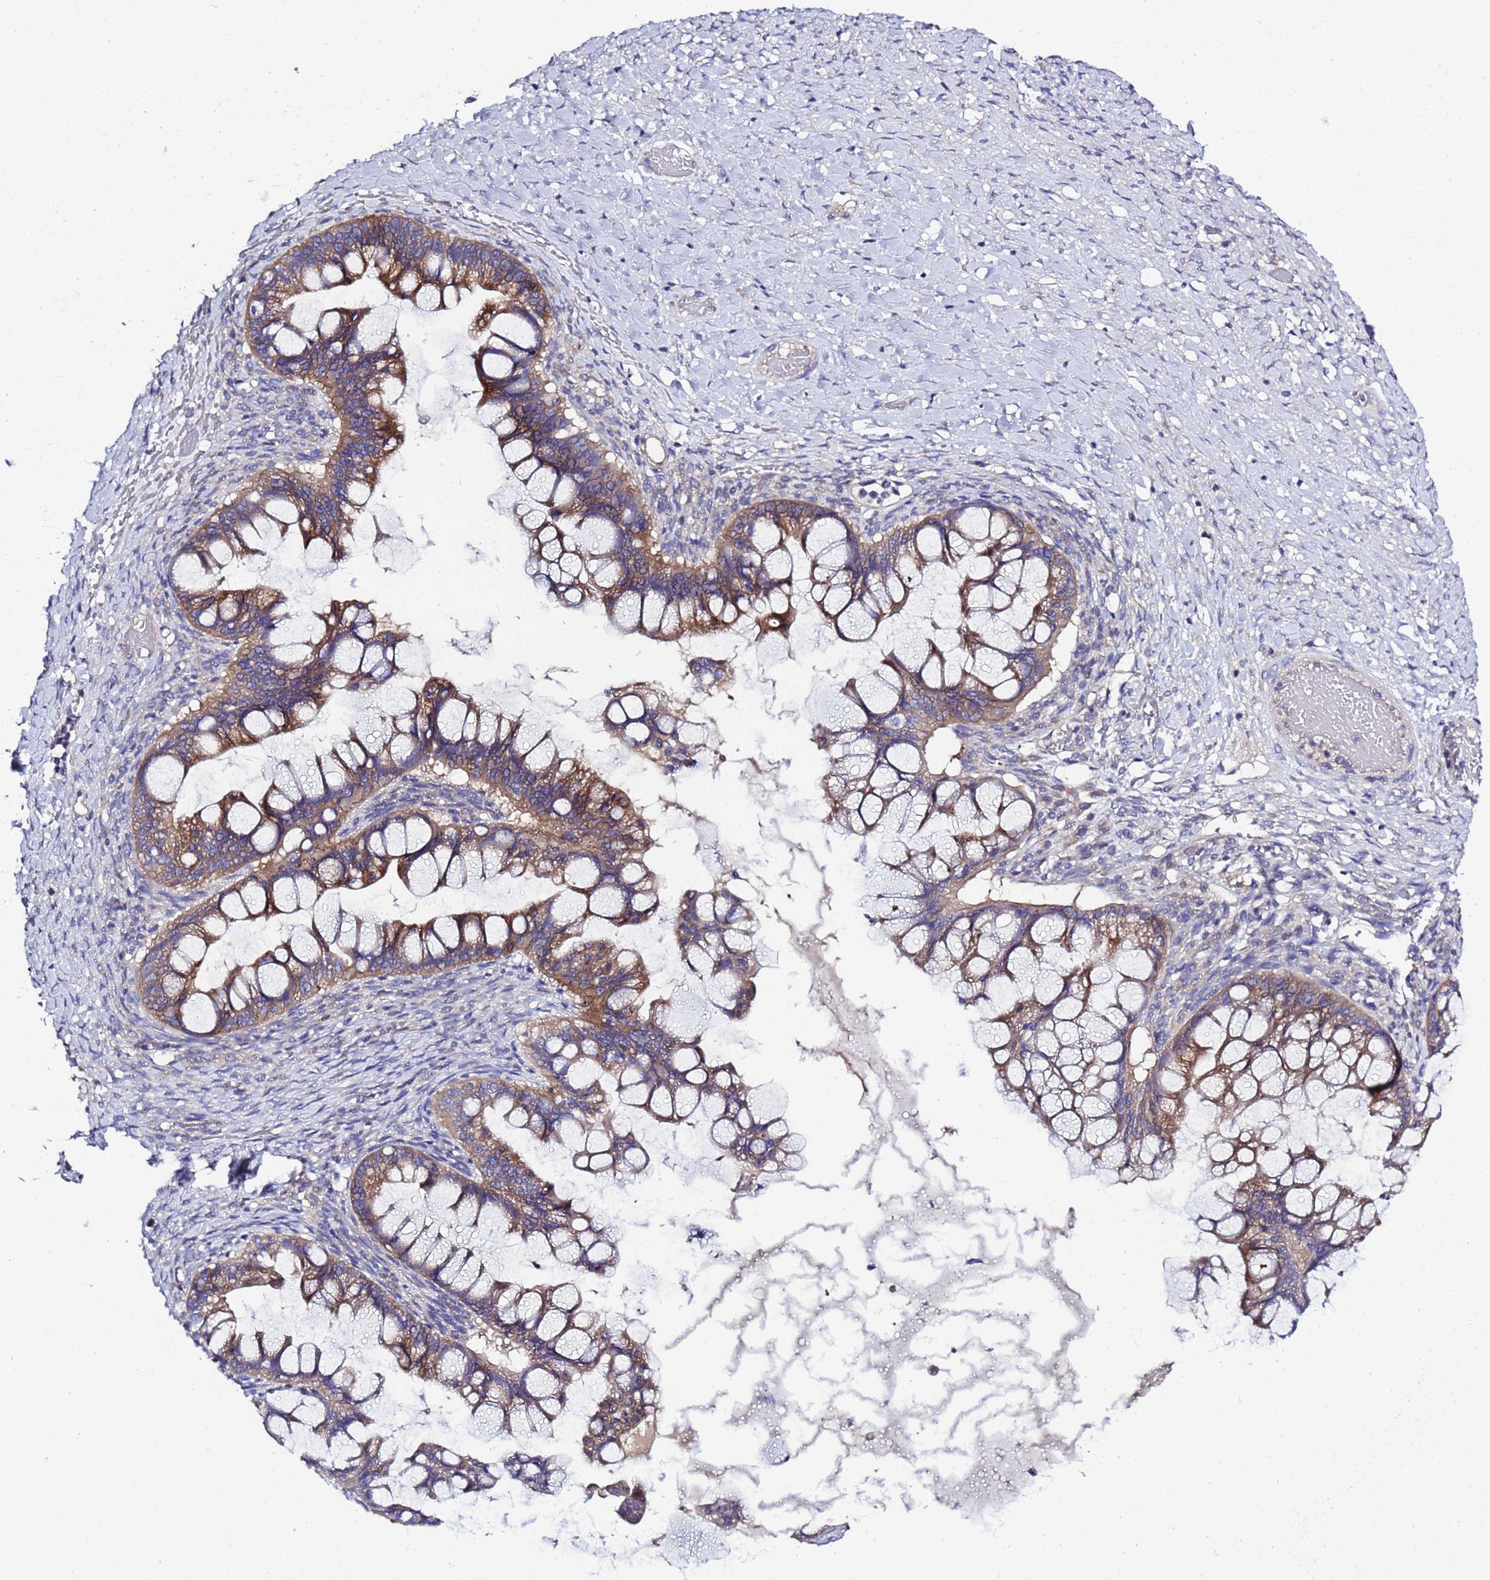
{"staining": {"intensity": "moderate", "quantity": ">75%", "location": "cytoplasmic/membranous"}, "tissue": "ovarian cancer", "cell_type": "Tumor cells", "image_type": "cancer", "snomed": [{"axis": "morphology", "description": "Cystadenocarcinoma, mucinous, NOS"}, {"axis": "topography", "description": "Ovary"}], "caption": "Immunohistochemical staining of human ovarian cancer (mucinous cystadenocarcinoma) demonstrates medium levels of moderate cytoplasmic/membranous protein staining in approximately >75% of tumor cells.", "gene": "RC3H2", "patient": {"sex": "female", "age": 73}}